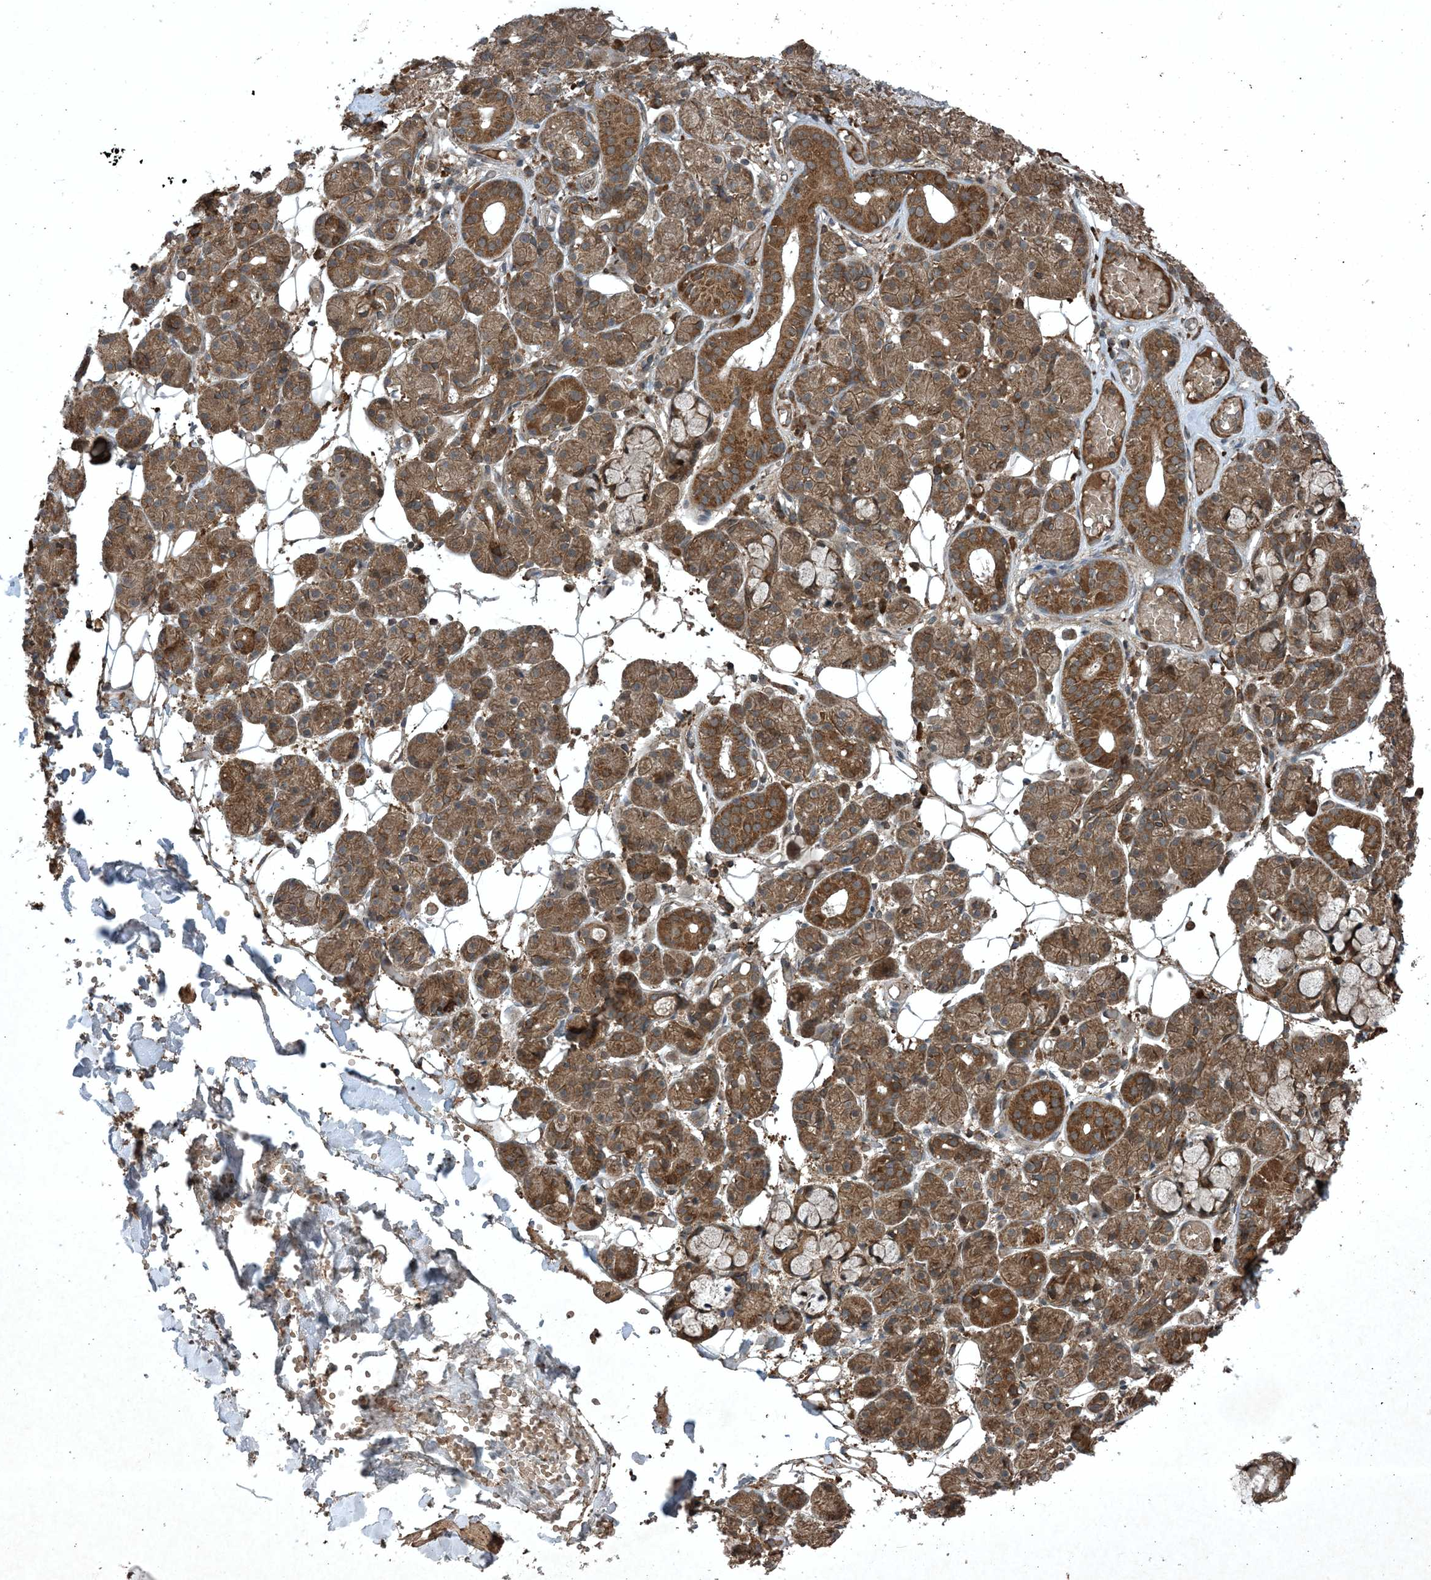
{"staining": {"intensity": "moderate", "quantity": ">75%", "location": "cytoplasmic/membranous"}, "tissue": "salivary gland", "cell_type": "Glandular cells", "image_type": "normal", "snomed": [{"axis": "morphology", "description": "Normal tissue, NOS"}, {"axis": "topography", "description": "Salivary gland"}], "caption": "Immunohistochemistry (IHC) image of normal salivary gland: human salivary gland stained using IHC reveals medium levels of moderate protein expression localized specifically in the cytoplasmic/membranous of glandular cells, appearing as a cytoplasmic/membranous brown color.", "gene": "GNG5", "patient": {"sex": "male", "age": 63}}